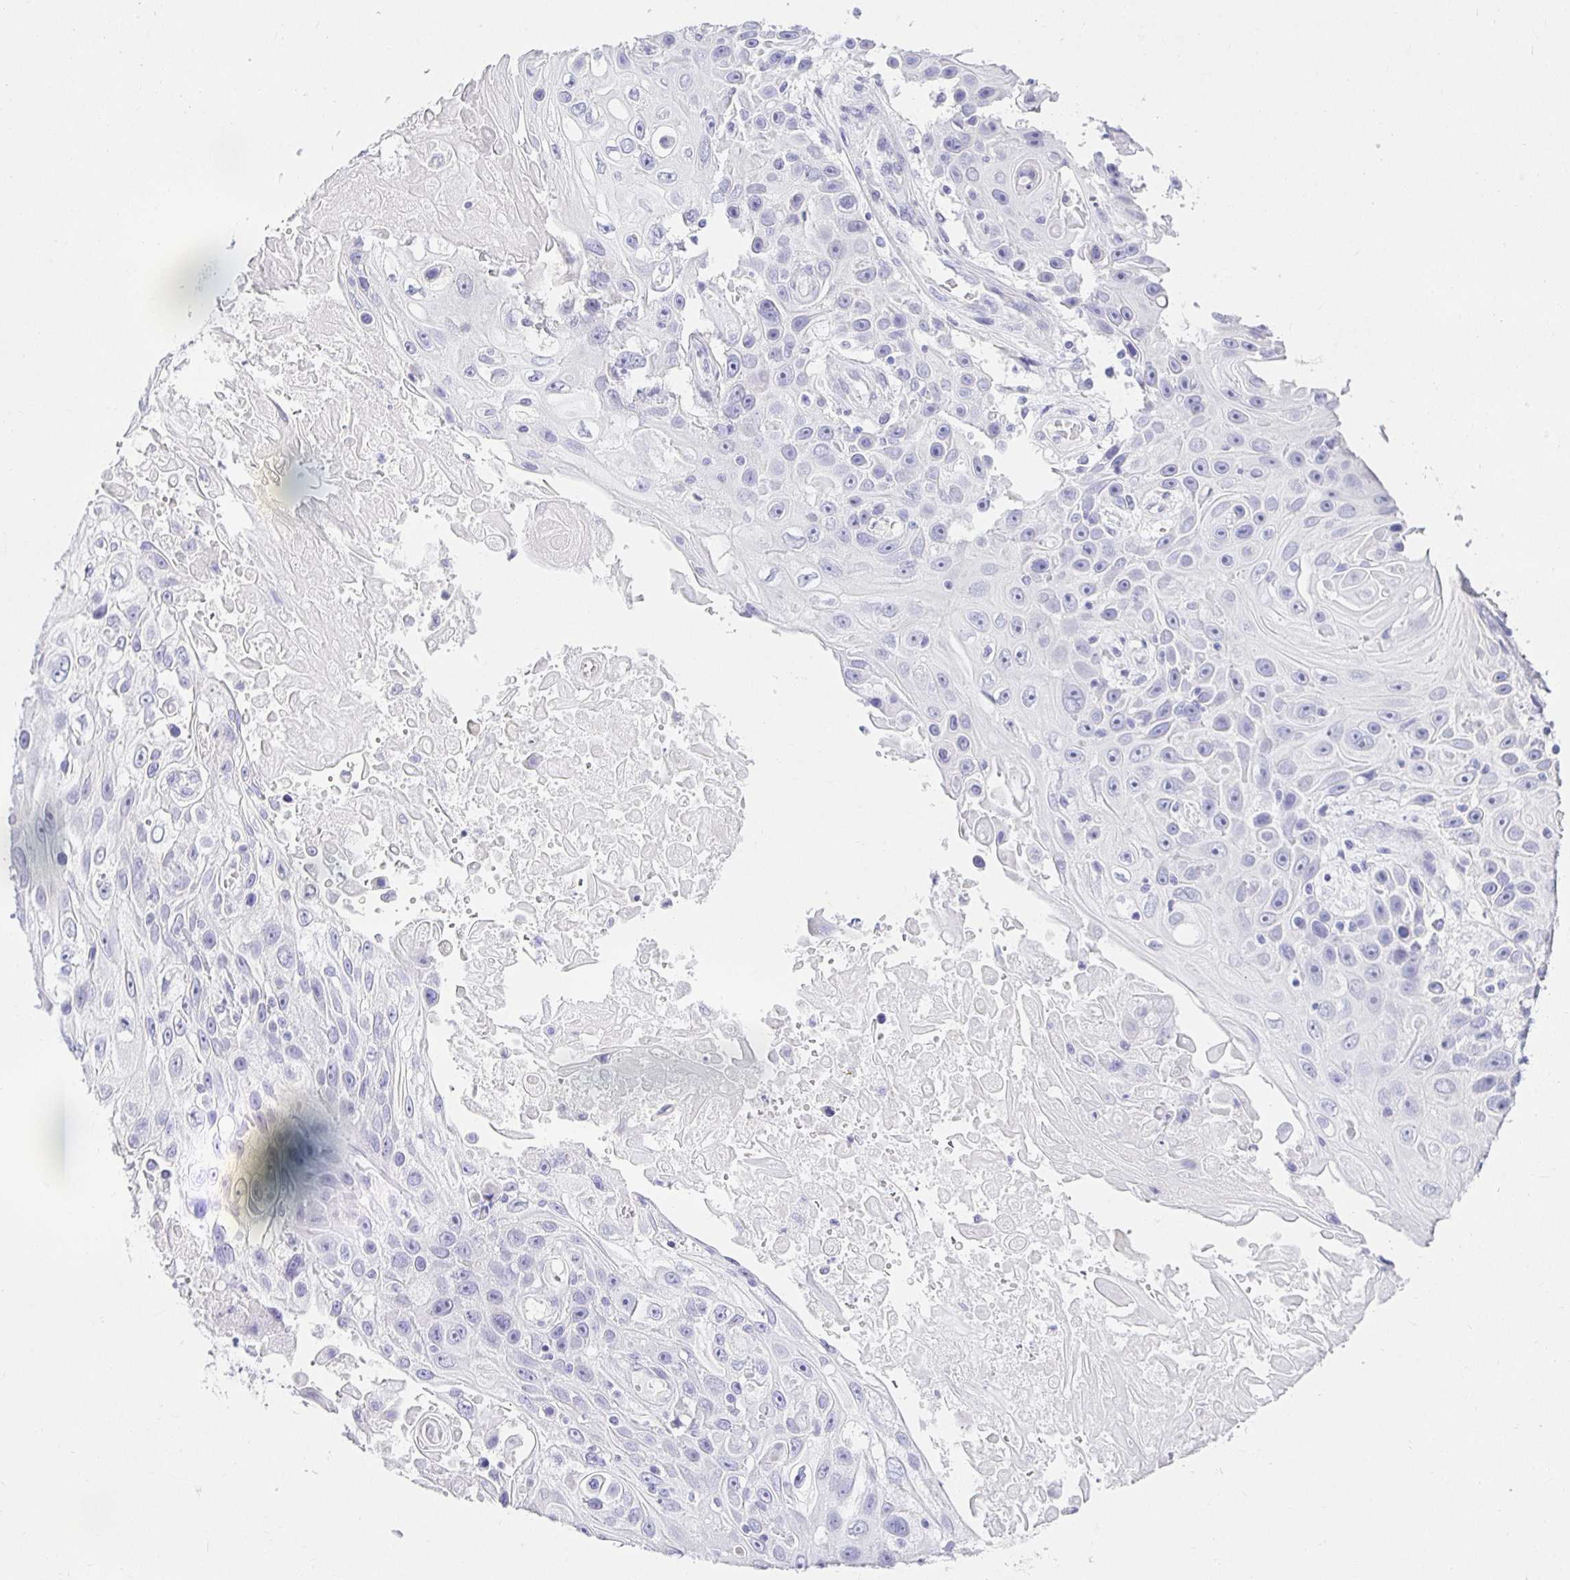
{"staining": {"intensity": "negative", "quantity": "none", "location": "none"}, "tissue": "skin cancer", "cell_type": "Tumor cells", "image_type": "cancer", "snomed": [{"axis": "morphology", "description": "Squamous cell carcinoma, NOS"}, {"axis": "topography", "description": "Skin"}], "caption": "Micrograph shows no significant protein positivity in tumor cells of skin cancer.", "gene": "CHAT", "patient": {"sex": "male", "age": 82}}